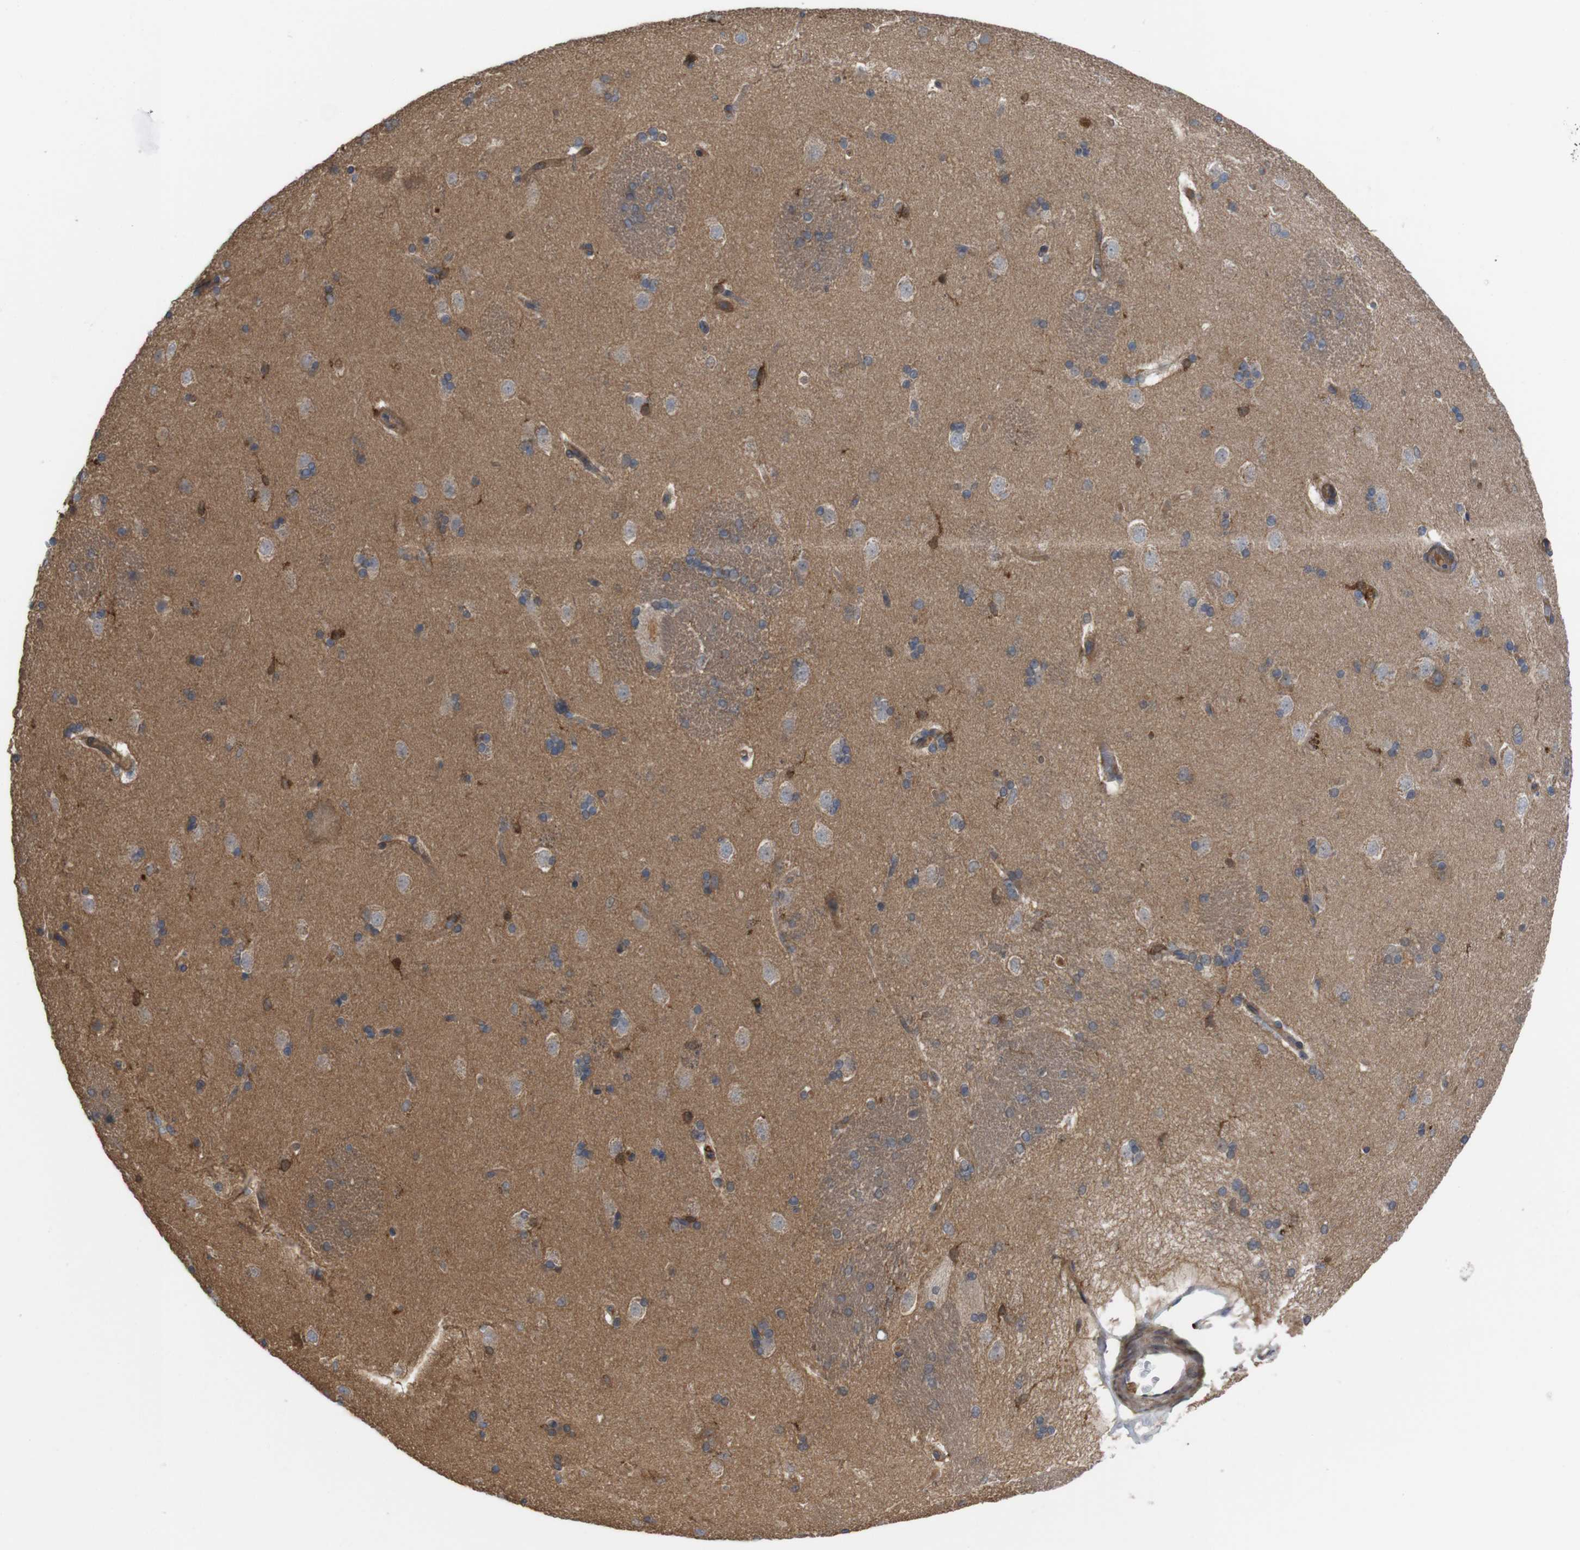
{"staining": {"intensity": "moderate", "quantity": "<25%", "location": "cytoplasmic/membranous"}, "tissue": "caudate", "cell_type": "Glial cells", "image_type": "normal", "snomed": [{"axis": "morphology", "description": "Normal tissue, NOS"}, {"axis": "topography", "description": "Lateral ventricle wall"}], "caption": "Human caudate stained with a protein marker exhibits moderate staining in glial cells.", "gene": "TIAM1", "patient": {"sex": "female", "age": 19}}